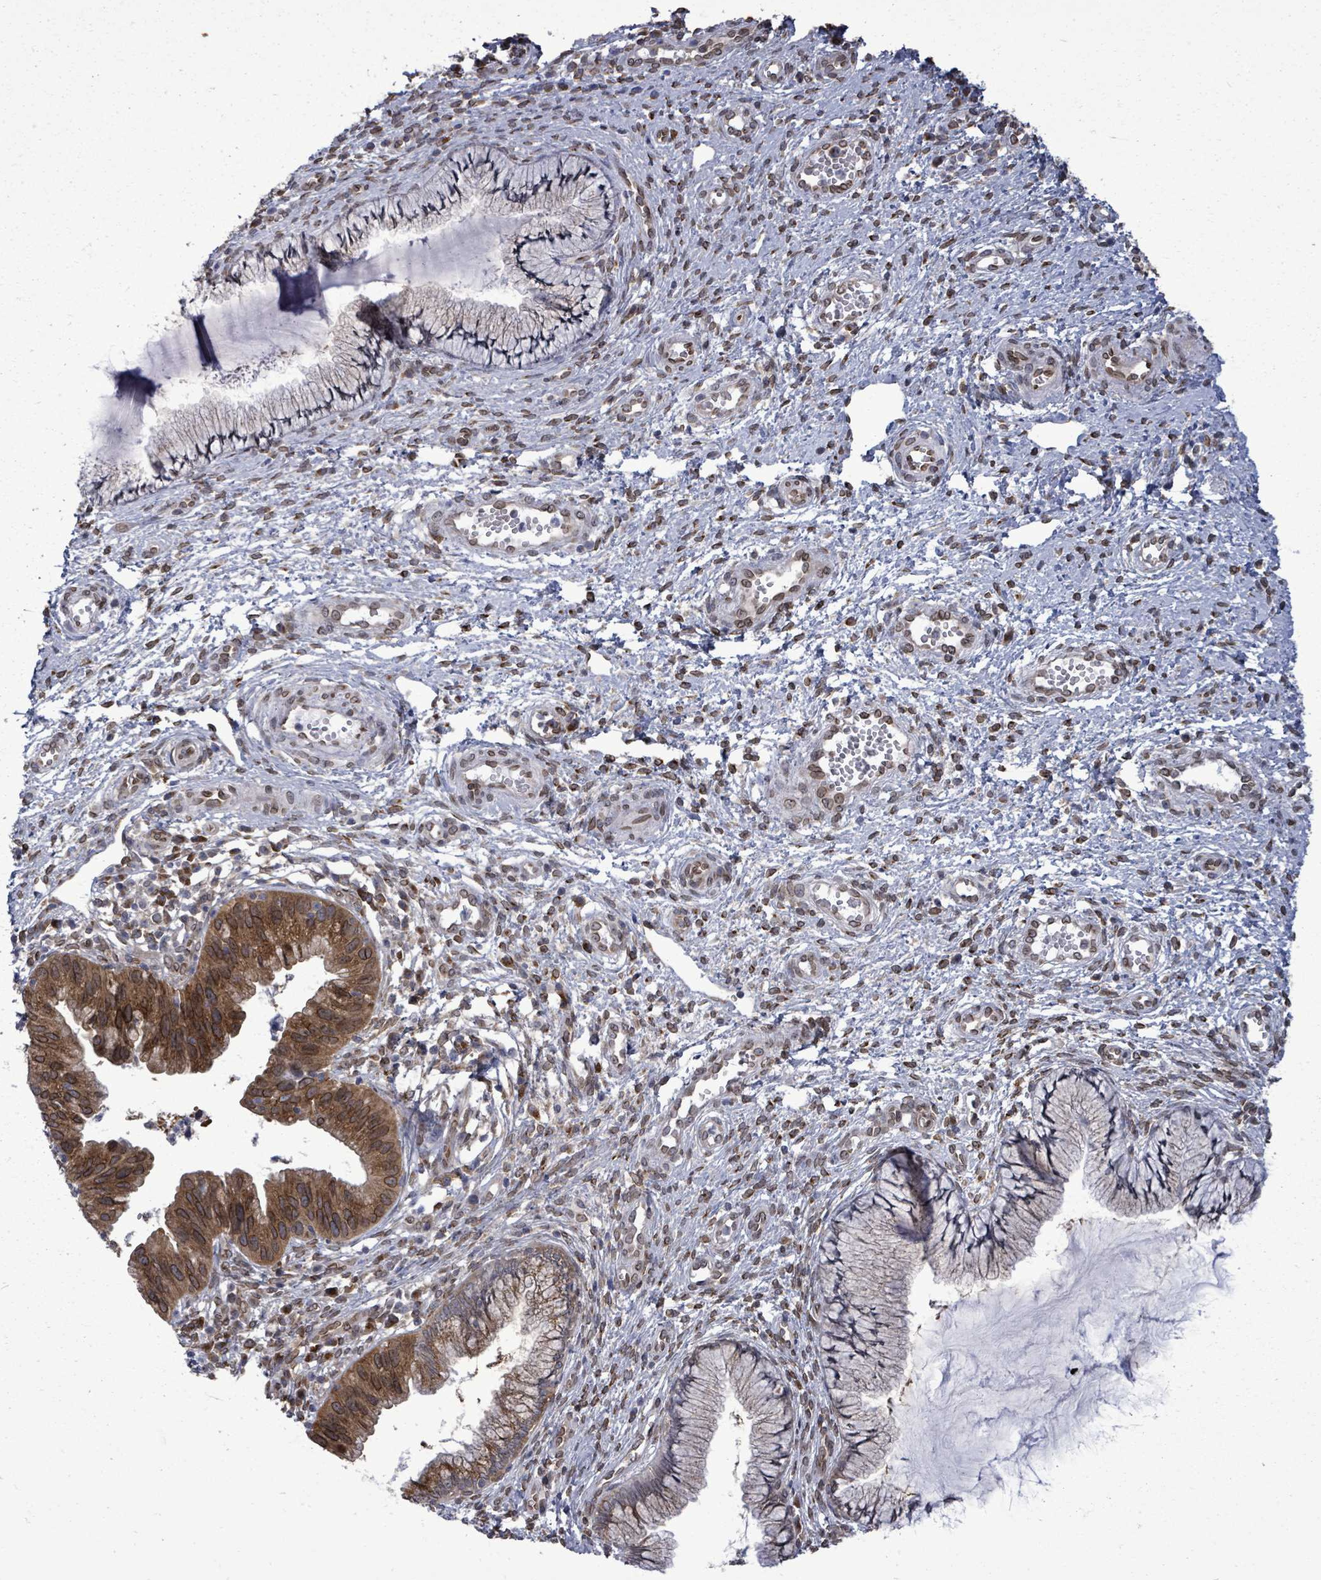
{"staining": {"intensity": "strong", "quantity": ">75%", "location": "cytoplasmic/membranous,nuclear"}, "tissue": "cervical cancer", "cell_type": "Tumor cells", "image_type": "cancer", "snomed": [{"axis": "morphology", "description": "Adenocarcinoma, NOS"}, {"axis": "topography", "description": "Cervix"}], "caption": "Tumor cells display high levels of strong cytoplasmic/membranous and nuclear positivity in about >75% of cells in adenocarcinoma (cervical). (DAB (3,3'-diaminobenzidine) IHC, brown staining for protein, blue staining for nuclei).", "gene": "ARFGAP1", "patient": {"sex": "female", "age": 34}}